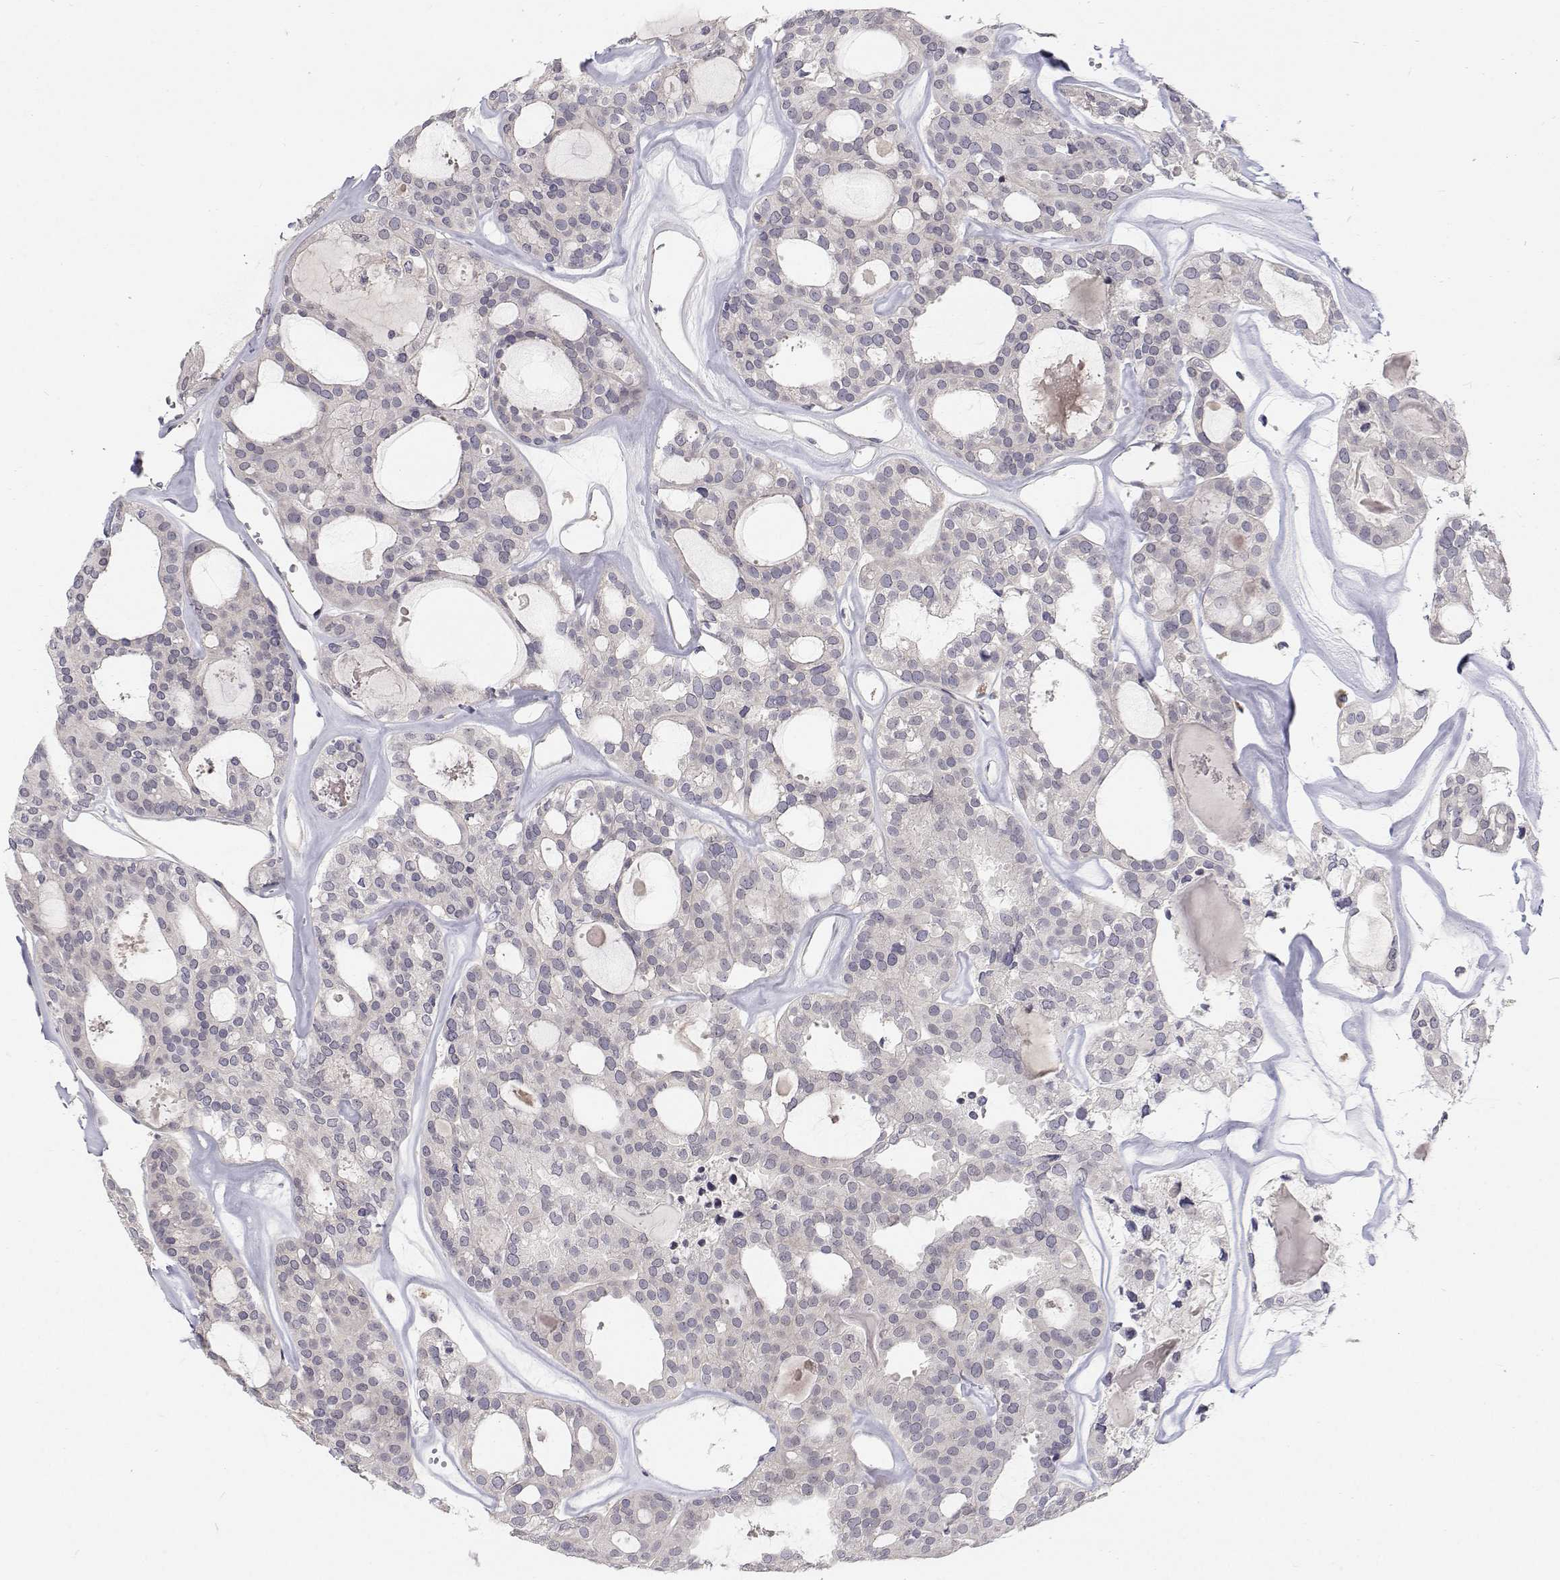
{"staining": {"intensity": "negative", "quantity": "none", "location": "none"}, "tissue": "thyroid cancer", "cell_type": "Tumor cells", "image_type": "cancer", "snomed": [{"axis": "morphology", "description": "Follicular adenoma carcinoma, NOS"}, {"axis": "topography", "description": "Thyroid gland"}], "caption": "Protein analysis of thyroid cancer demonstrates no significant expression in tumor cells.", "gene": "MYPN", "patient": {"sex": "male", "age": 75}}